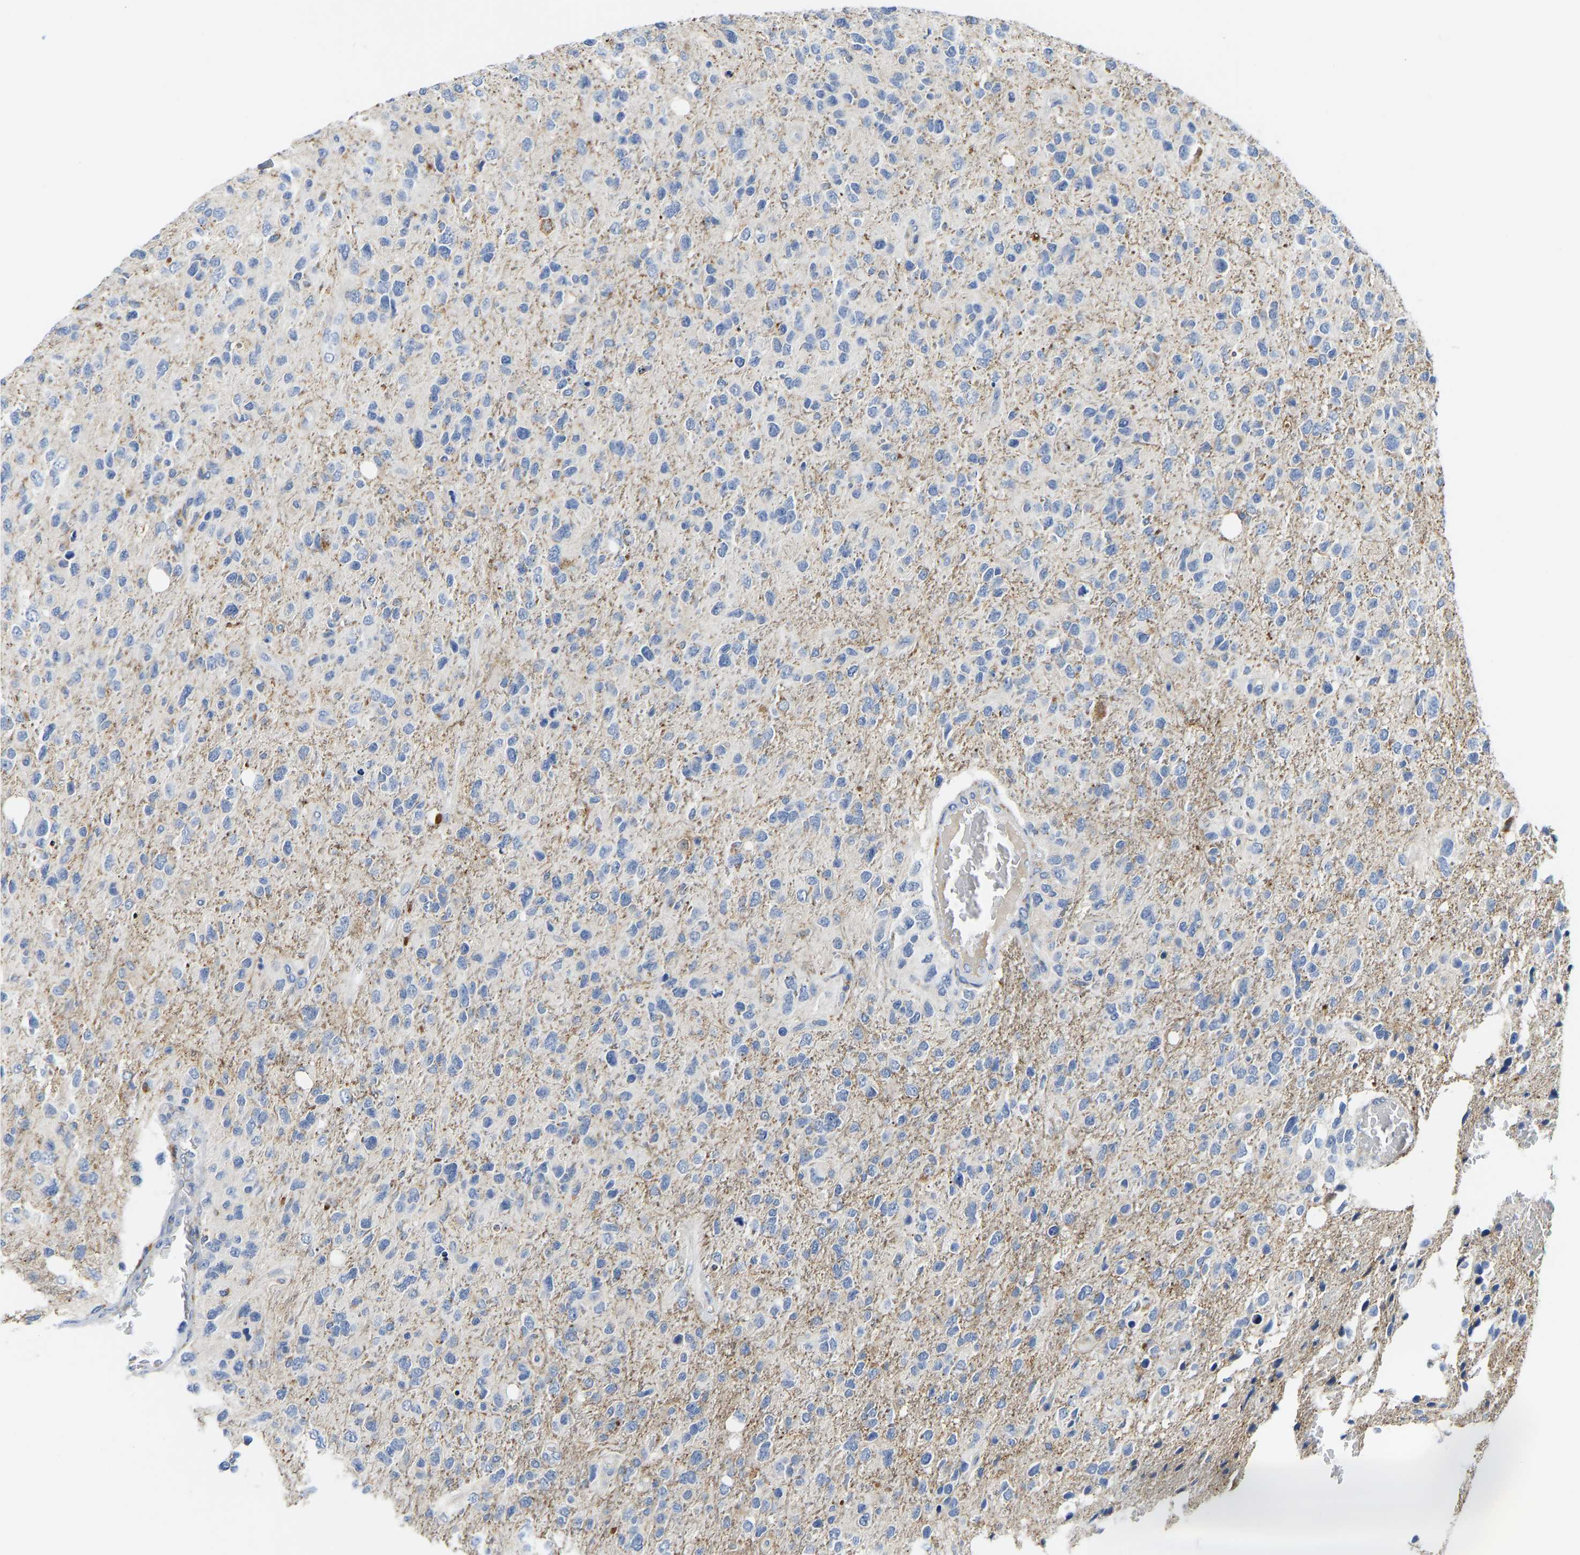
{"staining": {"intensity": "moderate", "quantity": "25%-75%", "location": "cytoplasmic/membranous"}, "tissue": "glioma", "cell_type": "Tumor cells", "image_type": "cancer", "snomed": [{"axis": "morphology", "description": "Glioma, malignant, High grade"}, {"axis": "topography", "description": "Brain"}], "caption": "Protein expression analysis of human malignant high-grade glioma reveals moderate cytoplasmic/membranous expression in about 25%-75% of tumor cells.", "gene": "ATP6V1E1", "patient": {"sex": "female", "age": 58}}